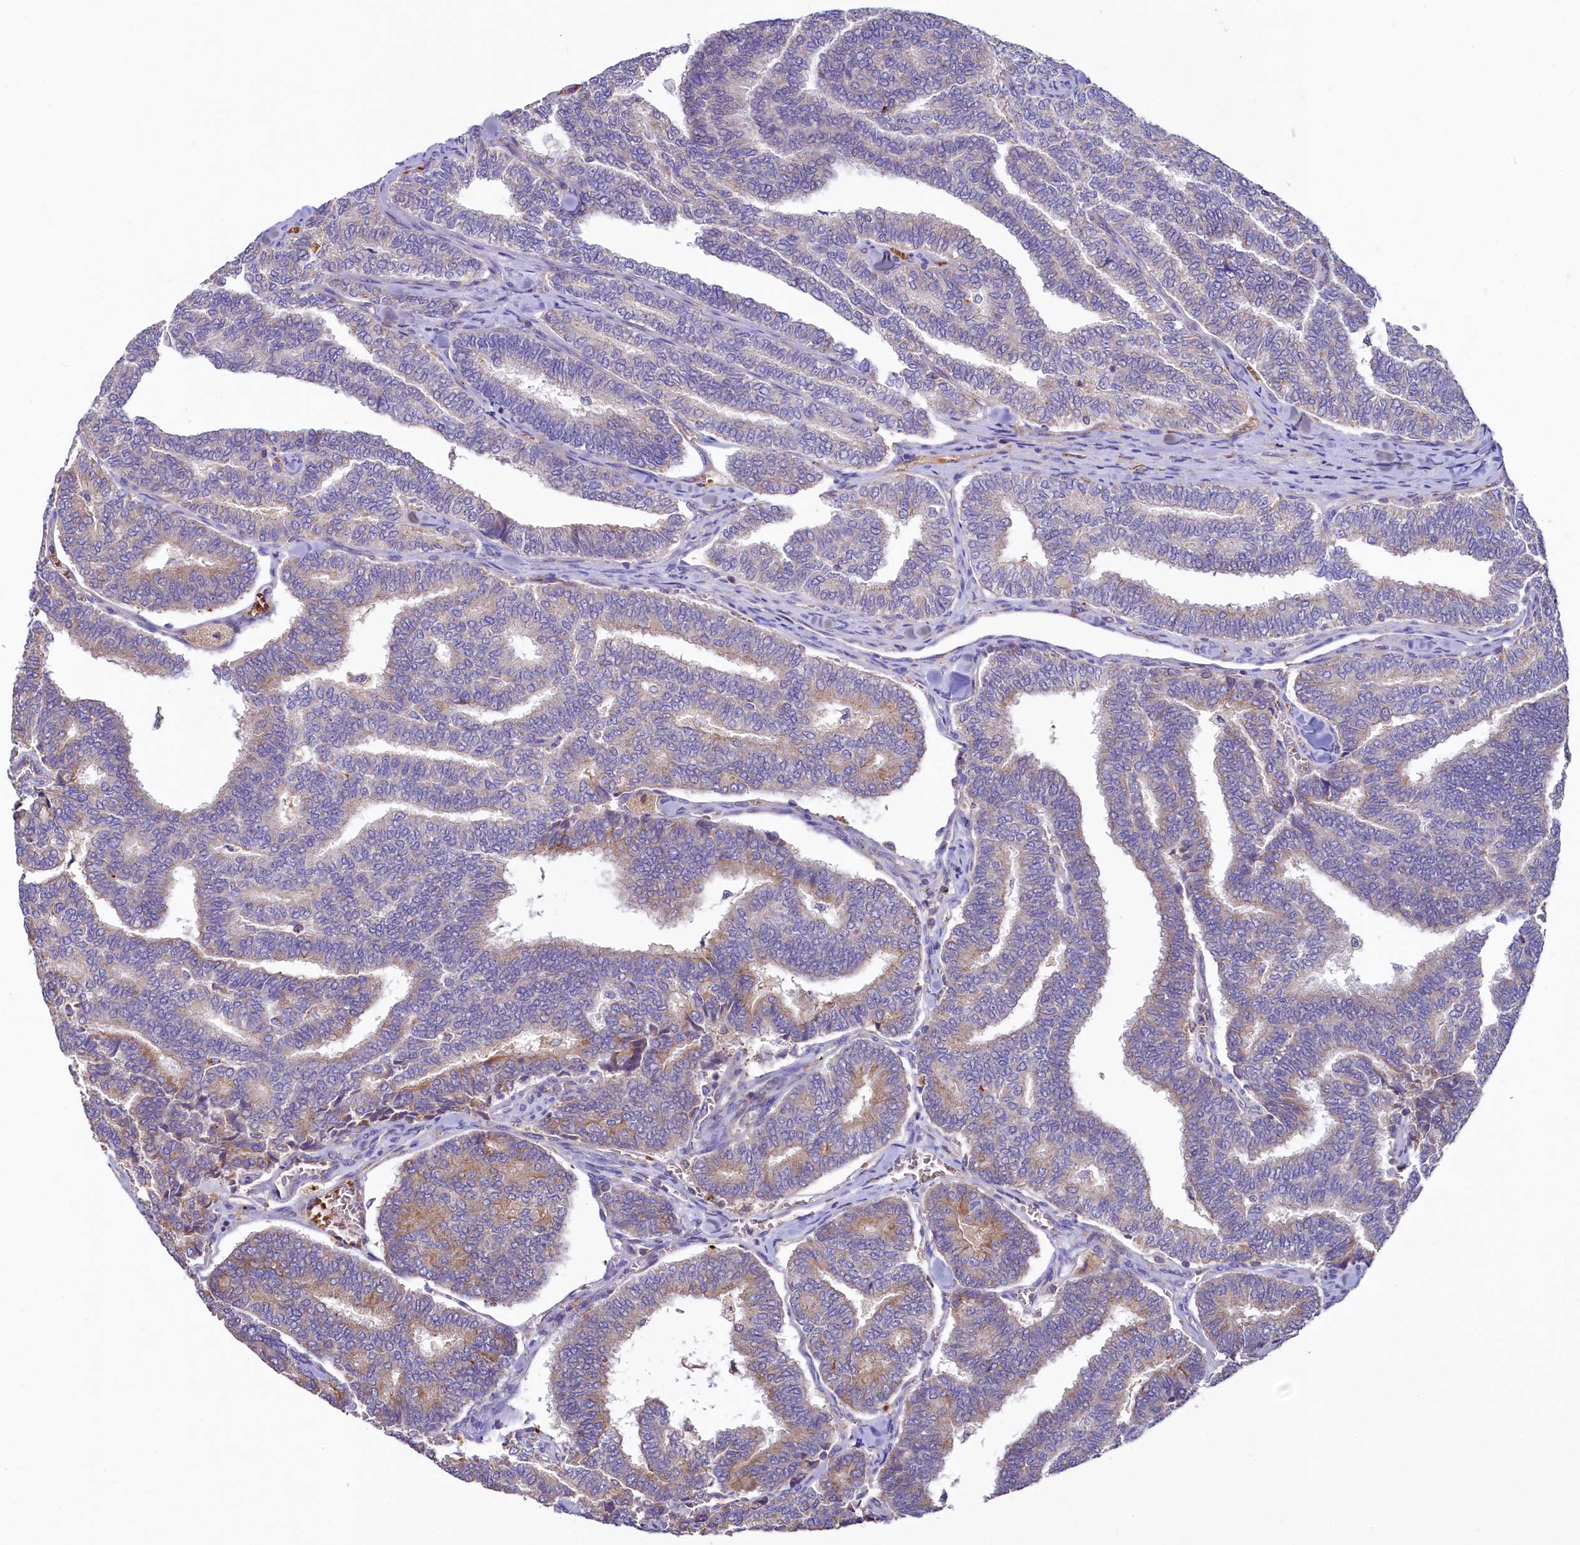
{"staining": {"intensity": "weak", "quantity": "<25%", "location": "cytoplasmic/membranous"}, "tissue": "thyroid cancer", "cell_type": "Tumor cells", "image_type": "cancer", "snomed": [{"axis": "morphology", "description": "Papillary adenocarcinoma, NOS"}, {"axis": "topography", "description": "Thyroid gland"}], "caption": "Immunohistochemical staining of thyroid papillary adenocarcinoma displays no significant positivity in tumor cells.", "gene": "HPS6", "patient": {"sex": "female", "age": 35}}